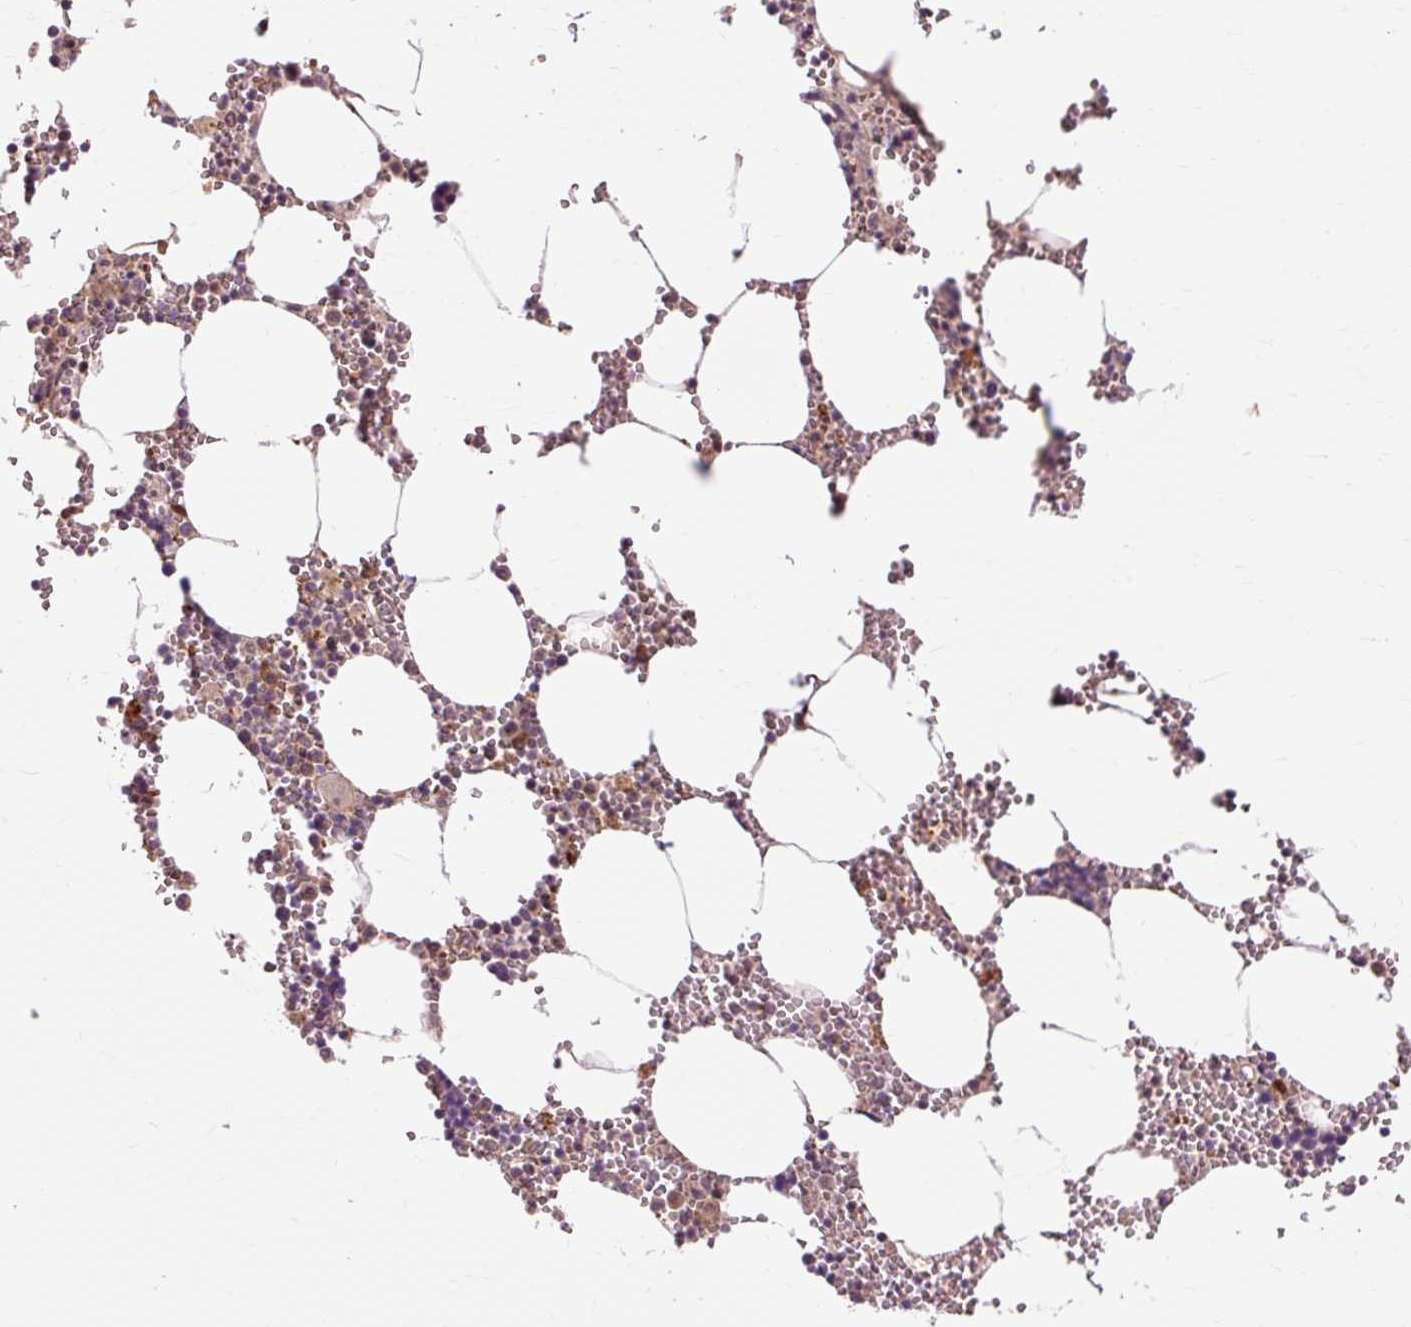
{"staining": {"intensity": "strong", "quantity": "<25%", "location": "cytoplasmic/membranous"}, "tissue": "bone marrow", "cell_type": "Hematopoietic cells", "image_type": "normal", "snomed": [{"axis": "morphology", "description": "Normal tissue, NOS"}, {"axis": "topography", "description": "Bone marrow"}], "caption": "This is a histology image of IHC staining of normal bone marrow, which shows strong positivity in the cytoplasmic/membranous of hematopoietic cells.", "gene": "RIPOR3", "patient": {"sex": "male", "age": 54}}